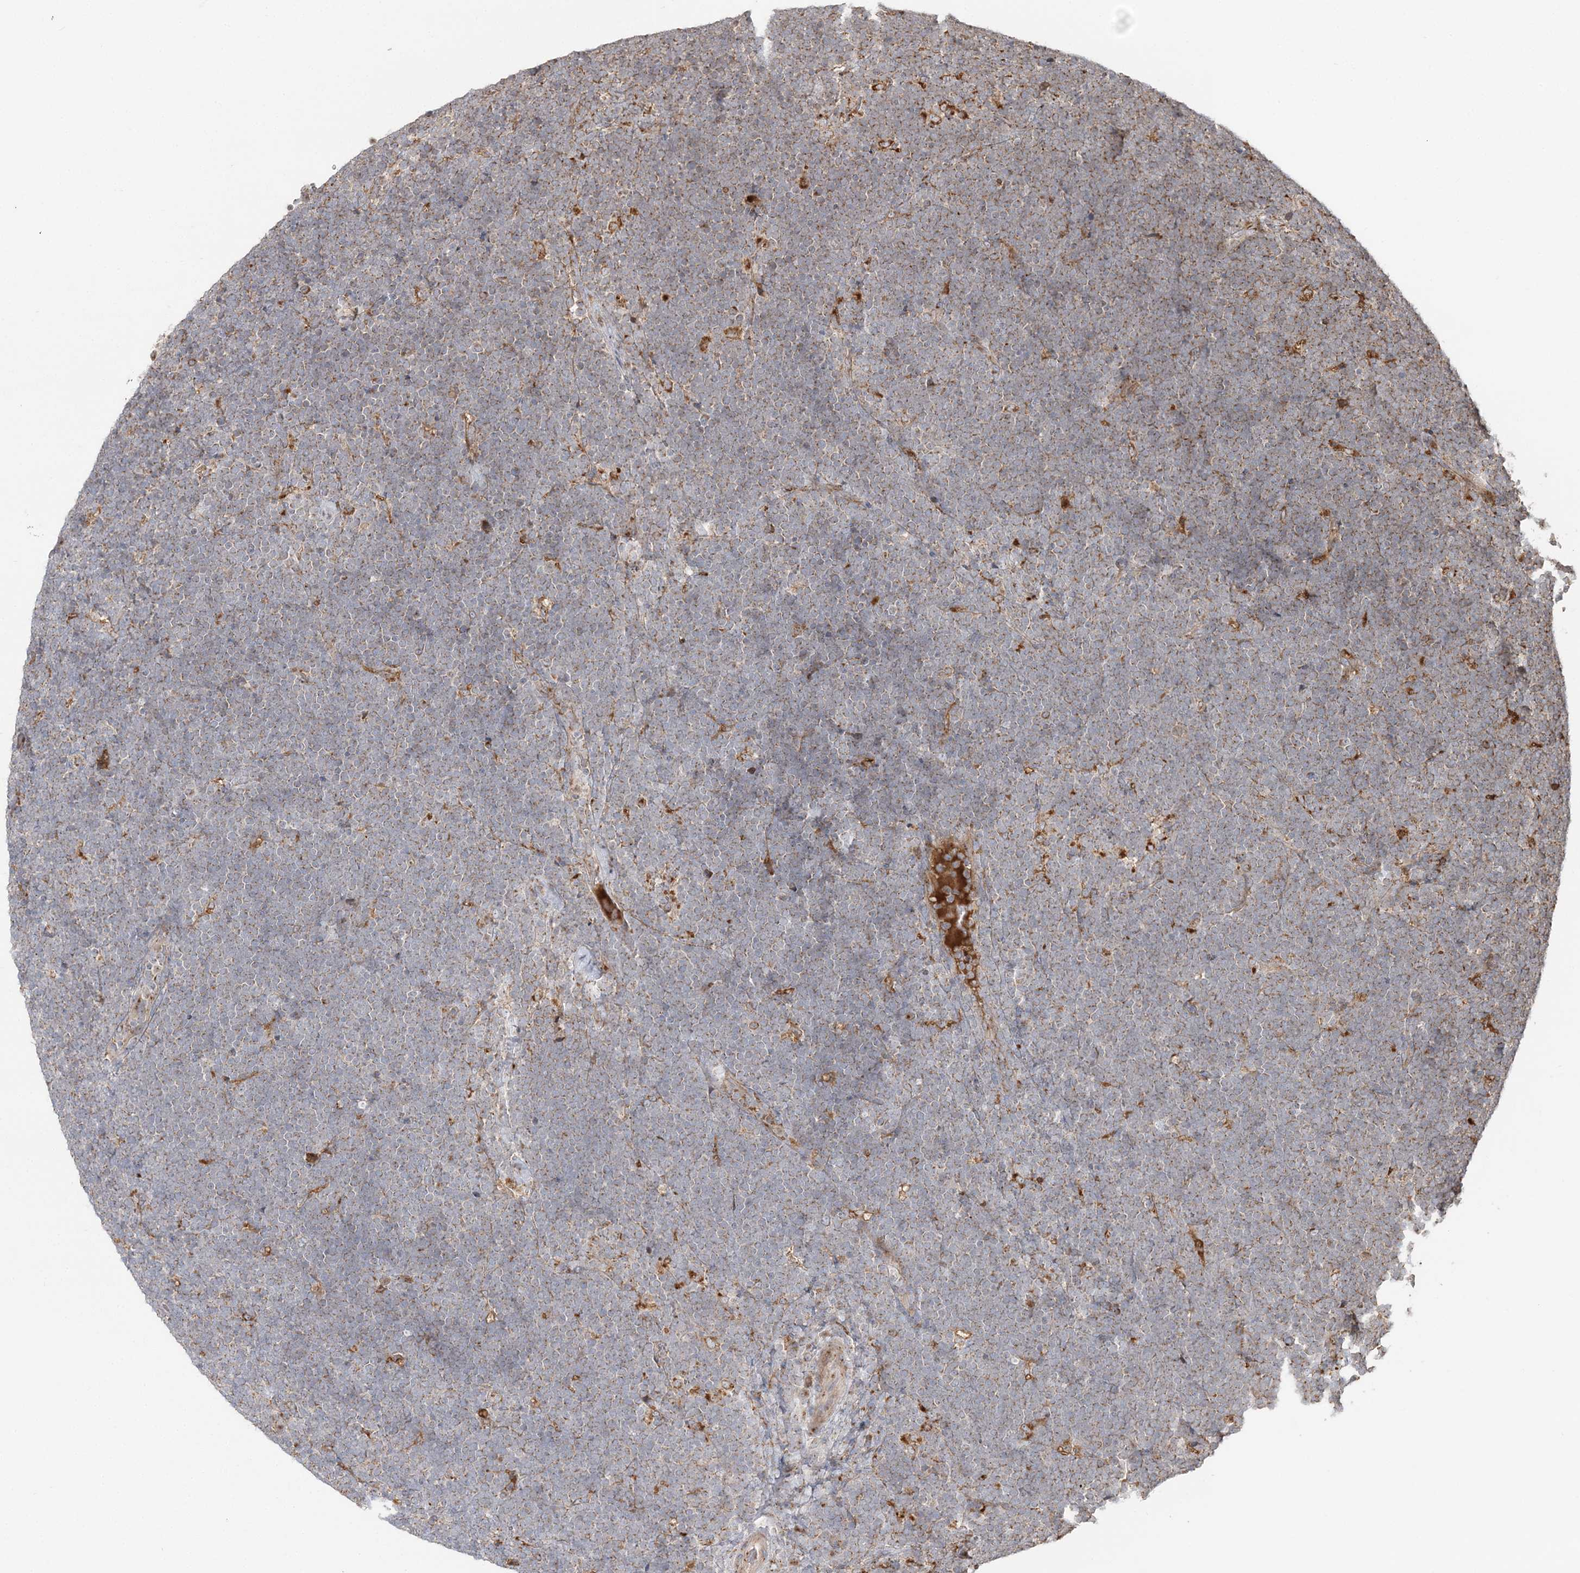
{"staining": {"intensity": "weak", "quantity": ">75%", "location": "cytoplasmic/membranous"}, "tissue": "lymphoma", "cell_type": "Tumor cells", "image_type": "cancer", "snomed": [{"axis": "morphology", "description": "Malignant lymphoma, non-Hodgkin's type, High grade"}, {"axis": "topography", "description": "Lymph node"}], "caption": "IHC of malignant lymphoma, non-Hodgkin's type (high-grade) exhibits low levels of weak cytoplasmic/membranous expression in about >75% of tumor cells.", "gene": "ABCC3", "patient": {"sex": "male", "age": 13}}